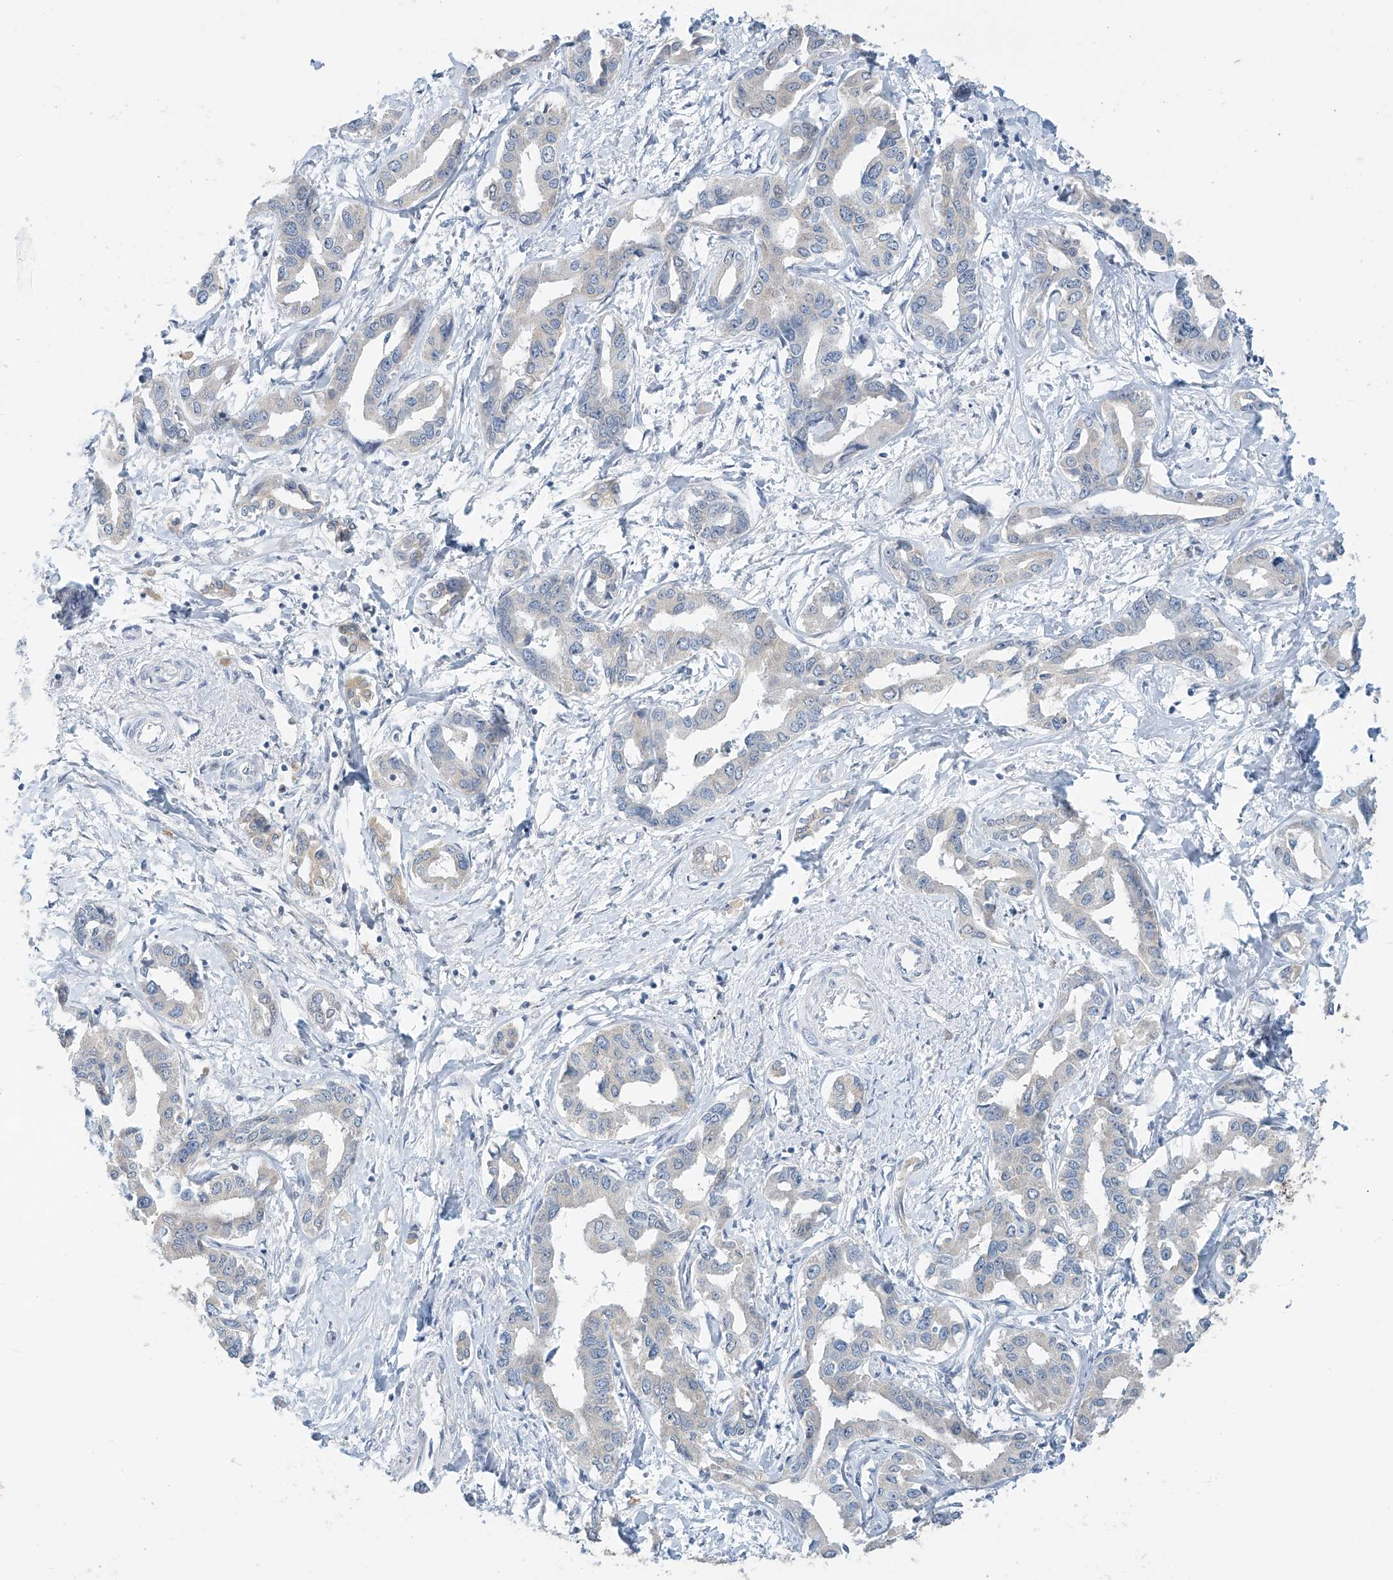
{"staining": {"intensity": "weak", "quantity": "<25%", "location": "cytoplasmic/membranous"}, "tissue": "liver cancer", "cell_type": "Tumor cells", "image_type": "cancer", "snomed": [{"axis": "morphology", "description": "Cholangiocarcinoma"}, {"axis": "topography", "description": "Liver"}], "caption": "IHC of liver cholangiocarcinoma exhibits no staining in tumor cells. (Stains: DAB (3,3'-diaminobenzidine) IHC with hematoxylin counter stain, Microscopy: brightfield microscopy at high magnification).", "gene": "APLF", "patient": {"sex": "male", "age": 59}}